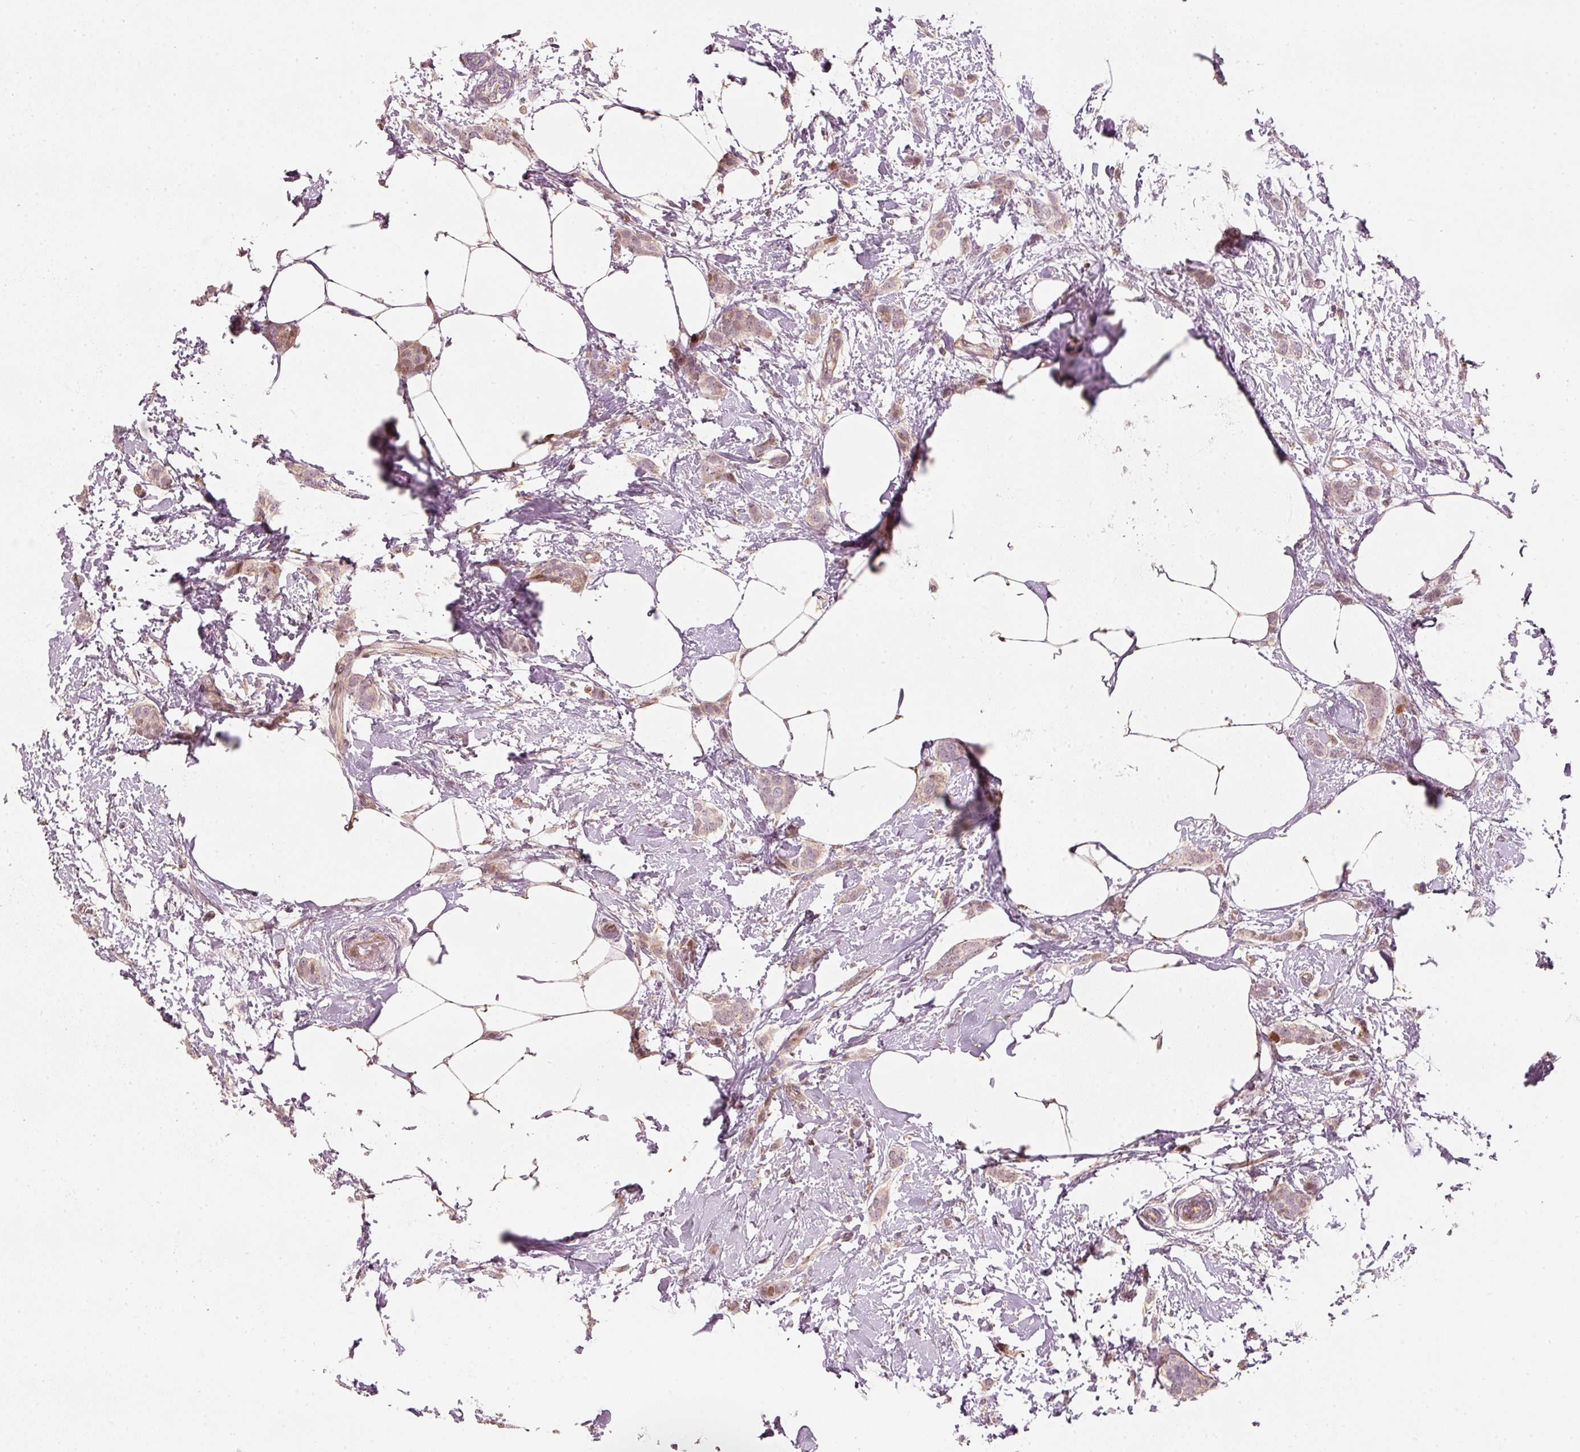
{"staining": {"intensity": "weak", "quantity": "25%-75%", "location": "cytoplasmic/membranous,nuclear"}, "tissue": "breast cancer", "cell_type": "Tumor cells", "image_type": "cancer", "snomed": [{"axis": "morphology", "description": "Duct carcinoma"}, {"axis": "topography", "description": "Breast"}], "caption": "Invasive ductal carcinoma (breast) tissue demonstrates weak cytoplasmic/membranous and nuclear positivity in approximately 25%-75% of tumor cells", "gene": "TREX2", "patient": {"sex": "female", "age": 72}}